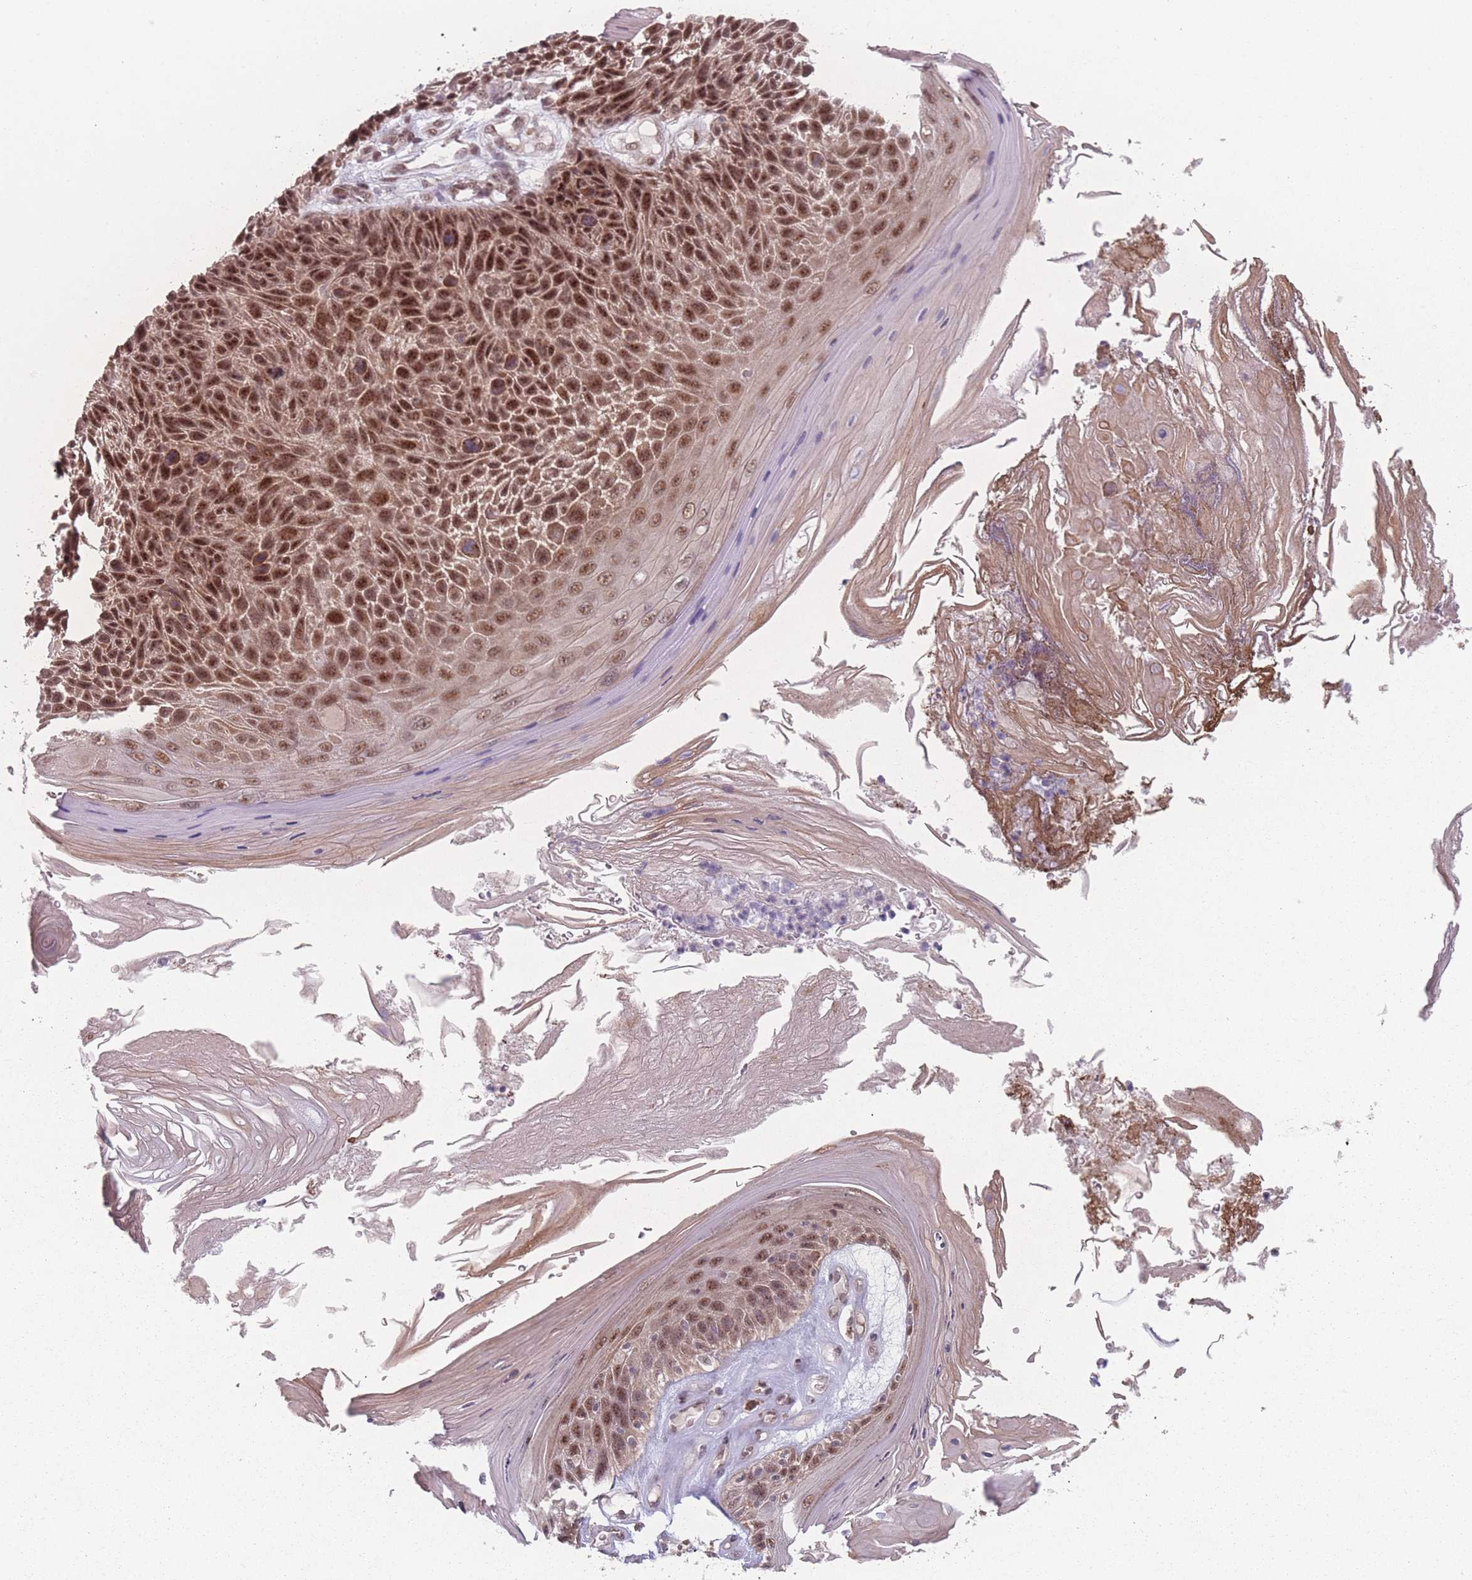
{"staining": {"intensity": "moderate", "quantity": ">75%", "location": "nuclear"}, "tissue": "skin cancer", "cell_type": "Tumor cells", "image_type": "cancer", "snomed": [{"axis": "morphology", "description": "Squamous cell carcinoma, NOS"}, {"axis": "topography", "description": "Skin"}], "caption": "IHC histopathology image of human squamous cell carcinoma (skin) stained for a protein (brown), which exhibits medium levels of moderate nuclear positivity in about >75% of tumor cells.", "gene": "ZC3H14", "patient": {"sex": "female", "age": 88}}